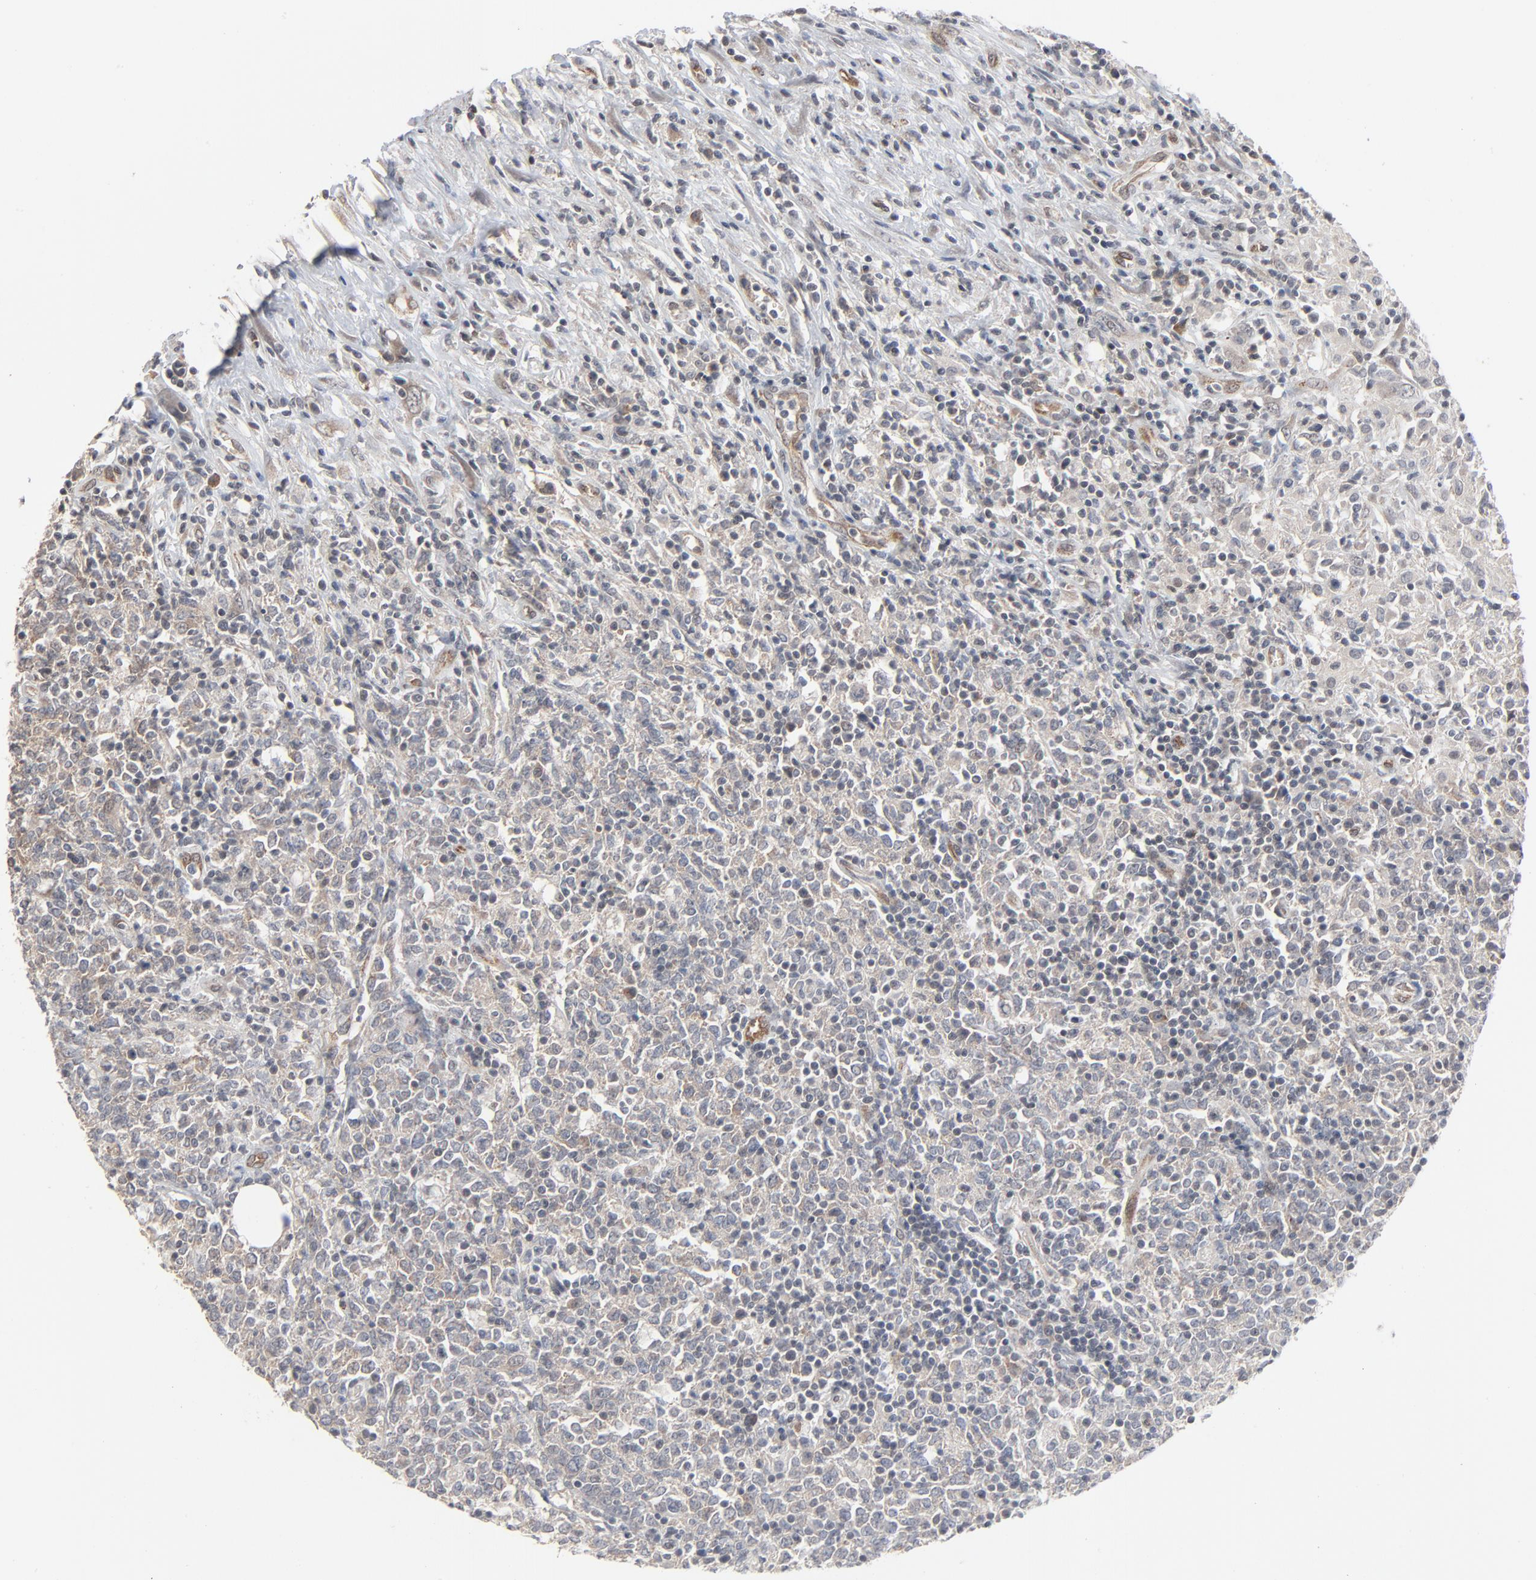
{"staining": {"intensity": "weak", "quantity": "<25%", "location": "cytoplasmic/membranous"}, "tissue": "lymphoma", "cell_type": "Tumor cells", "image_type": "cancer", "snomed": [{"axis": "morphology", "description": "Malignant lymphoma, non-Hodgkin's type, High grade"}, {"axis": "topography", "description": "Lymph node"}], "caption": "DAB (3,3'-diaminobenzidine) immunohistochemical staining of human lymphoma exhibits no significant positivity in tumor cells.", "gene": "ITPR3", "patient": {"sex": "female", "age": 84}}